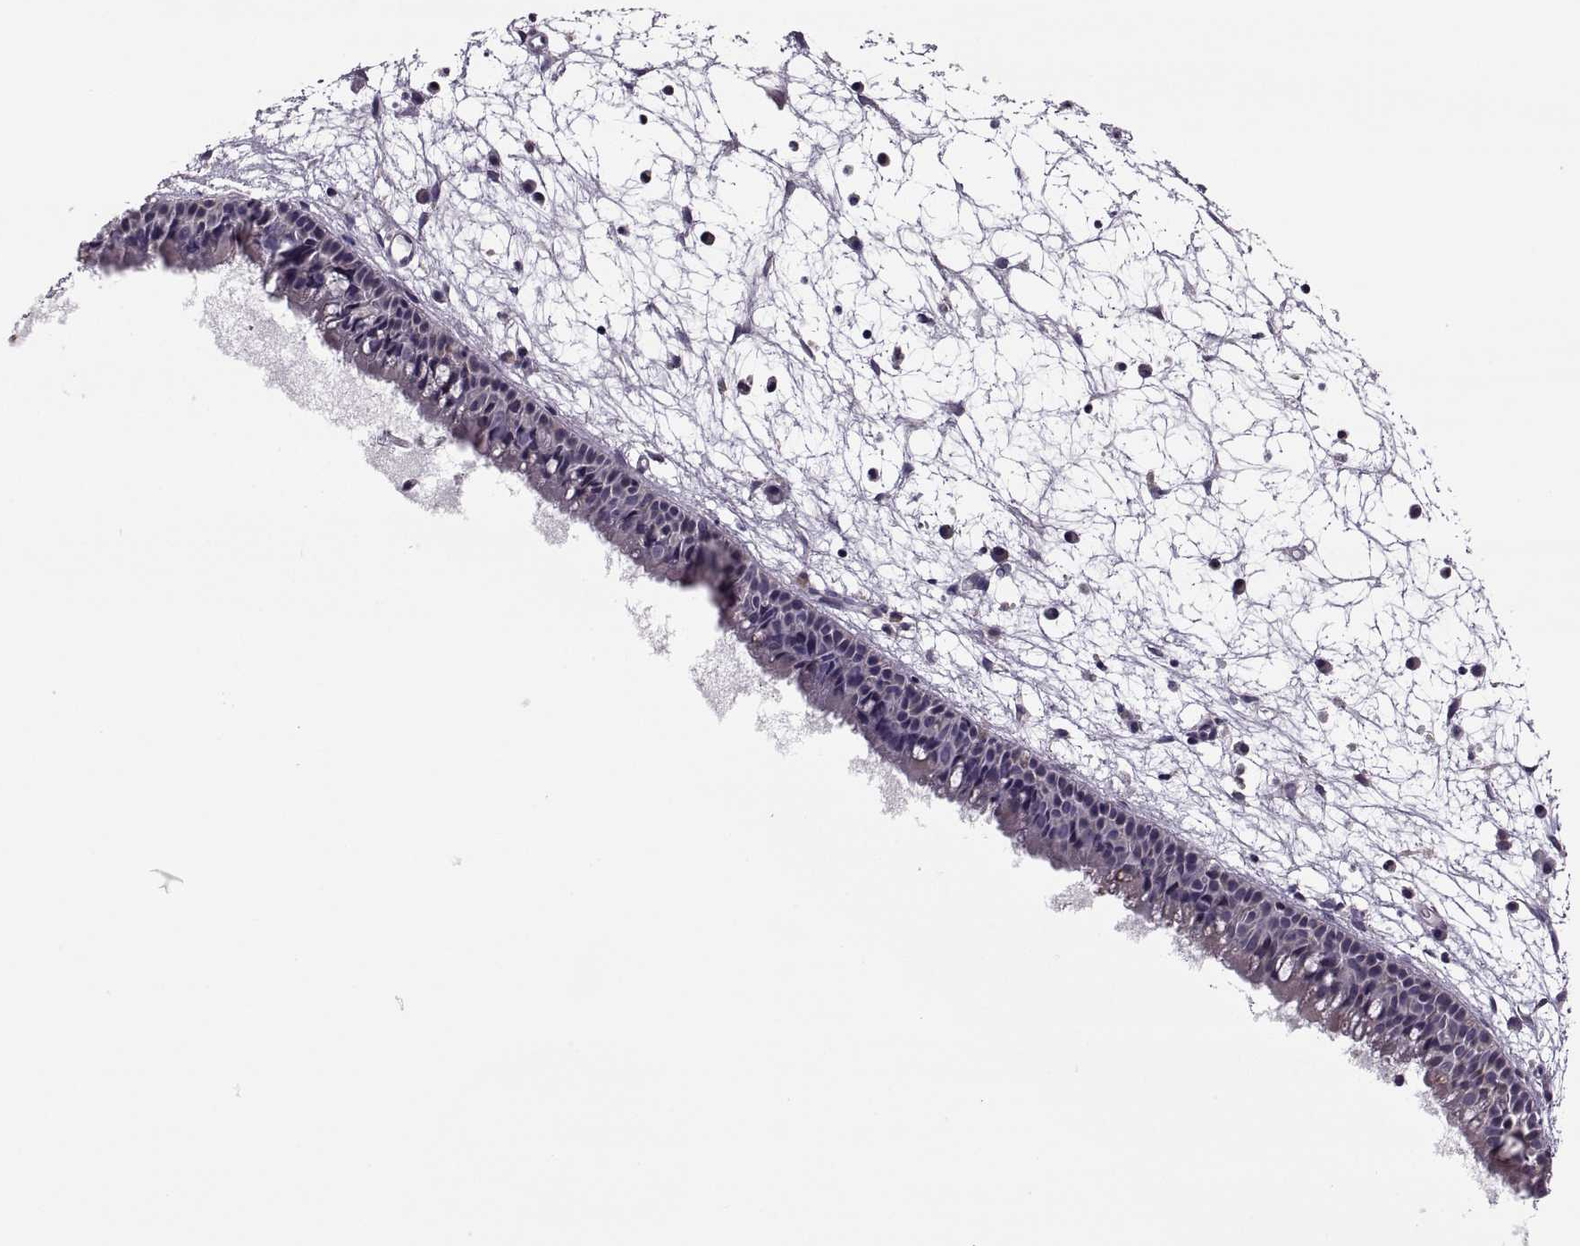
{"staining": {"intensity": "negative", "quantity": "none", "location": "none"}, "tissue": "nasopharynx", "cell_type": "Respiratory epithelial cells", "image_type": "normal", "snomed": [{"axis": "morphology", "description": "Normal tissue, NOS"}, {"axis": "topography", "description": "Nasopharynx"}], "caption": "The photomicrograph shows no significant staining in respiratory epithelial cells of nasopharynx. (Brightfield microscopy of DAB (3,3'-diaminobenzidine) immunohistochemistry at high magnification).", "gene": "LETM2", "patient": {"sex": "male", "age": 61}}